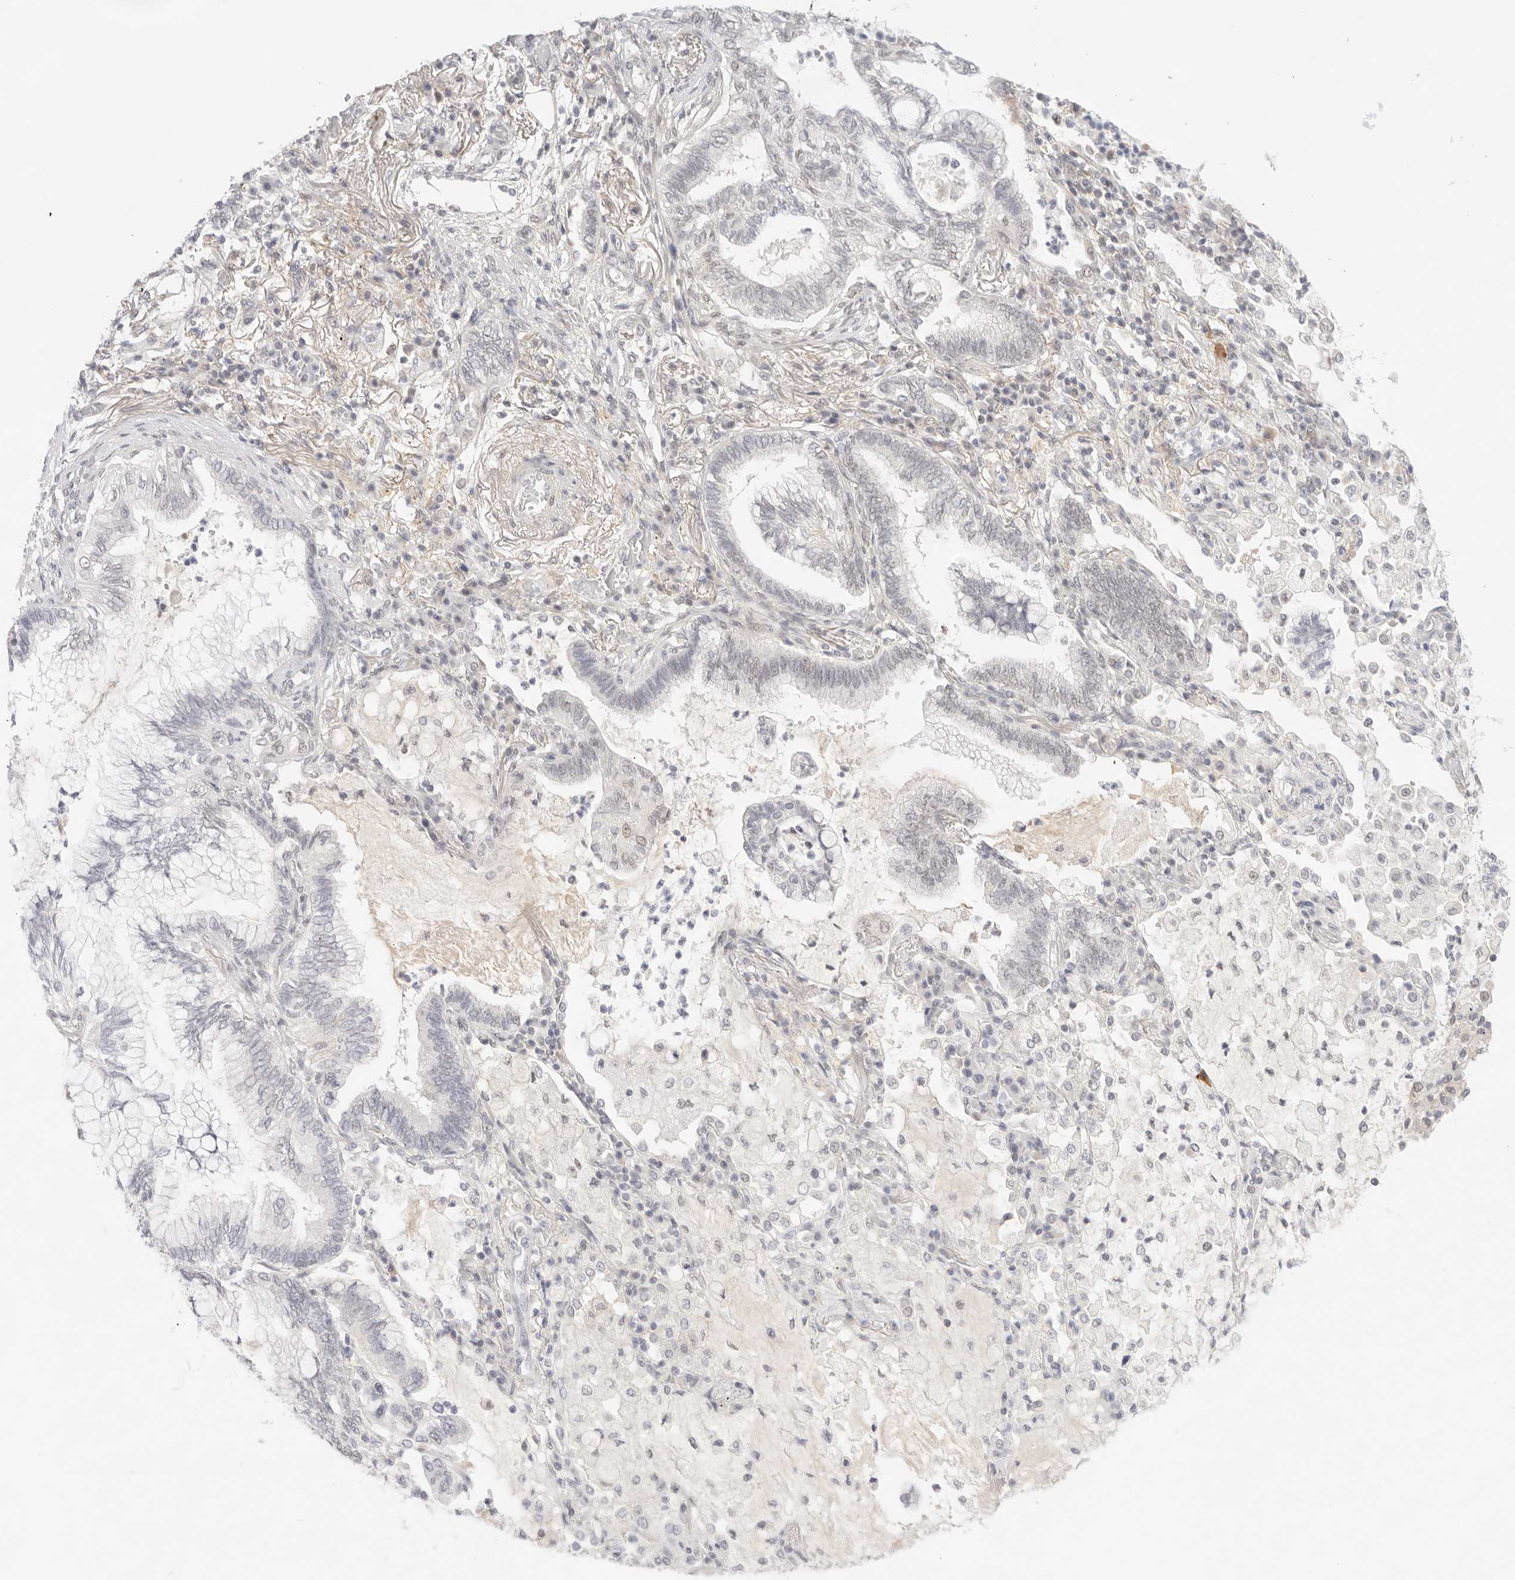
{"staining": {"intensity": "negative", "quantity": "none", "location": "none"}, "tissue": "lung cancer", "cell_type": "Tumor cells", "image_type": "cancer", "snomed": [{"axis": "morphology", "description": "Adenocarcinoma, NOS"}, {"axis": "topography", "description": "Lung"}], "caption": "Protein analysis of lung cancer (adenocarcinoma) displays no significant positivity in tumor cells.", "gene": "GTF2E2", "patient": {"sex": "female", "age": 70}}